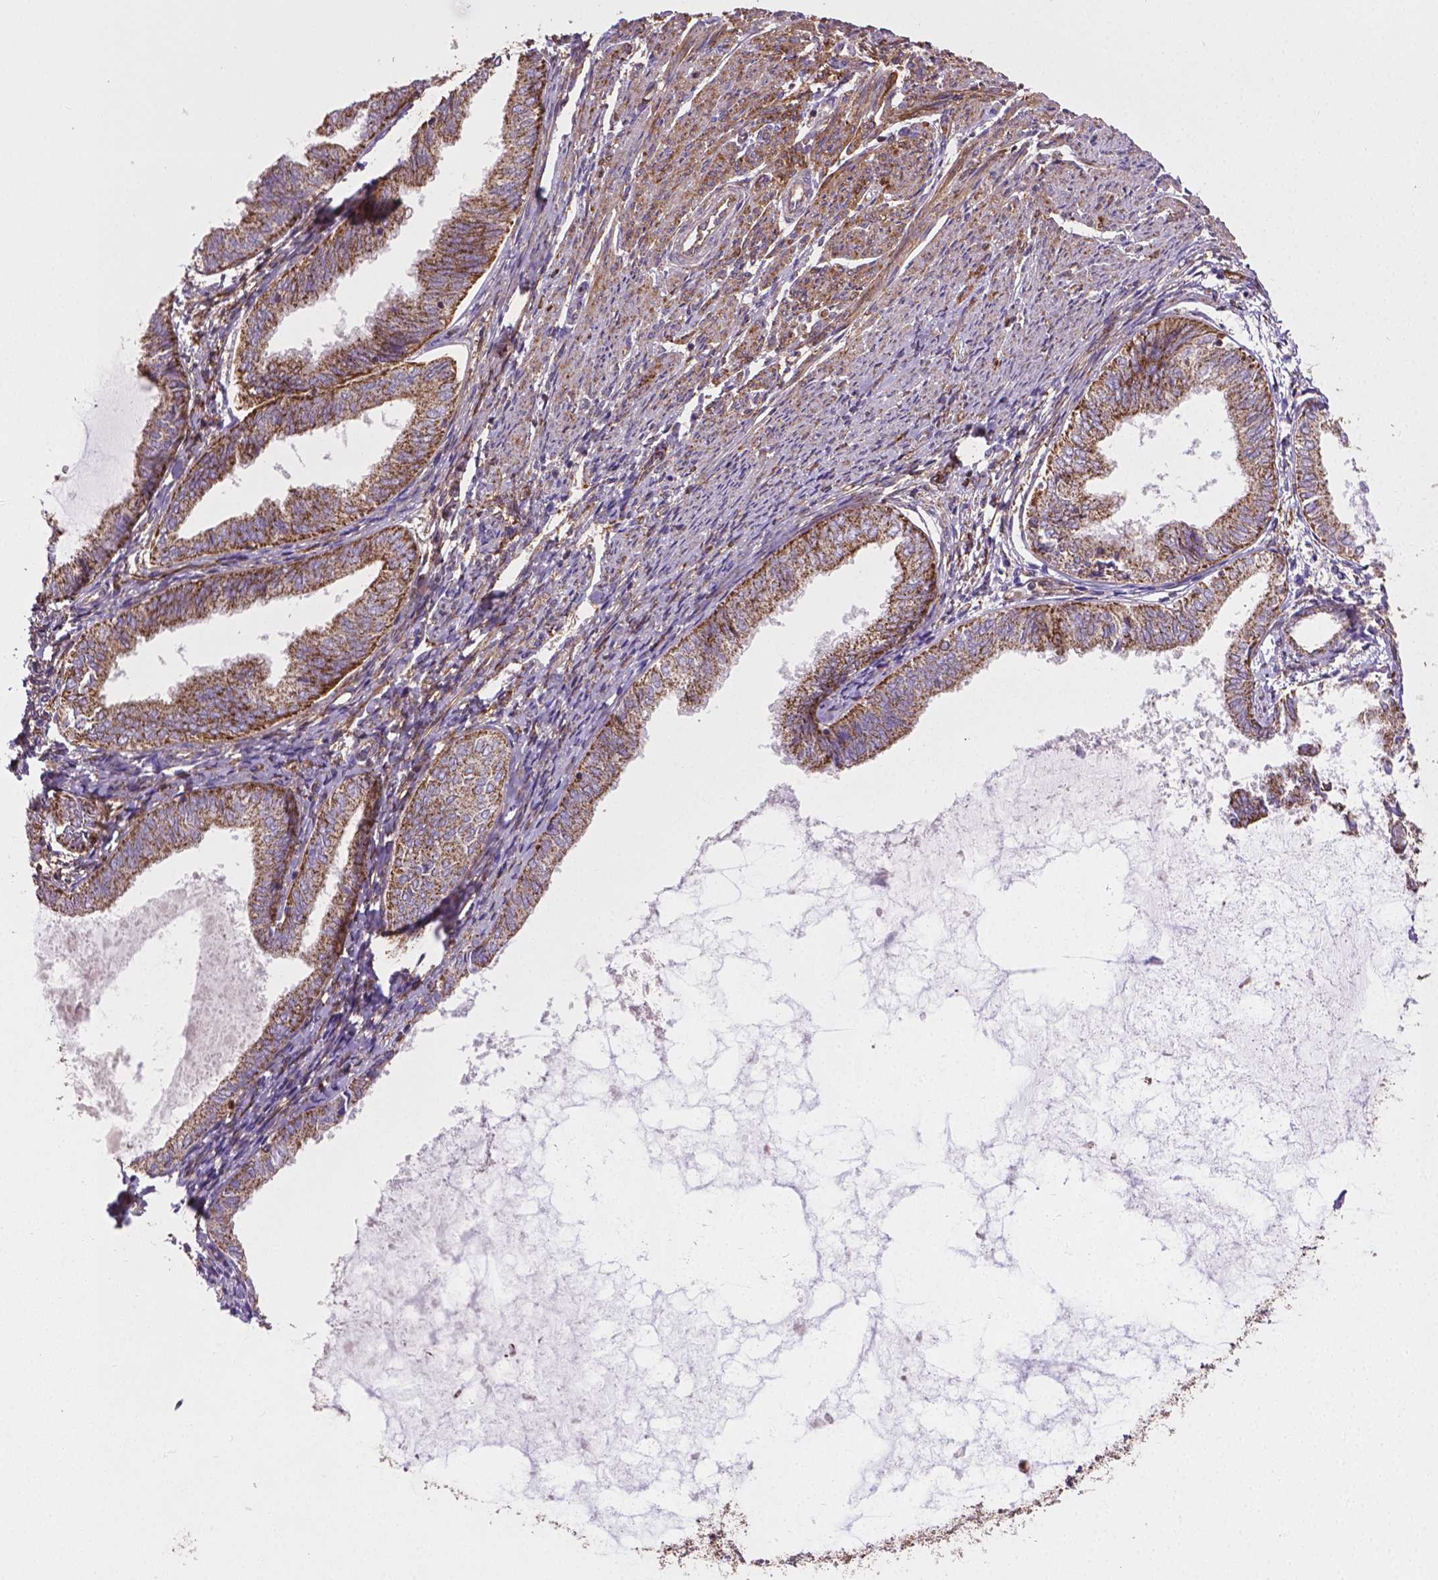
{"staining": {"intensity": "strong", "quantity": "25%-75%", "location": "cytoplasmic/membranous"}, "tissue": "endometrial cancer", "cell_type": "Tumor cells", "image_type": "cancer", "snomed": [{"axis": "morphology", "description": "Adenocarcinoma, NOS"}, {"axis": "topography", "description": "Endometrium"}], "caption": "Immunohistochemistry (DAB) staining of human endometrial cancer reveals strong cytoplasmic/membranous protein positivity in about 25%-75% of tumor cells. (Brightfield microscopy of DAB IHC at high magnification).", "gene": "TCAF1", "patient": {"sex": "female", "age": 68}}